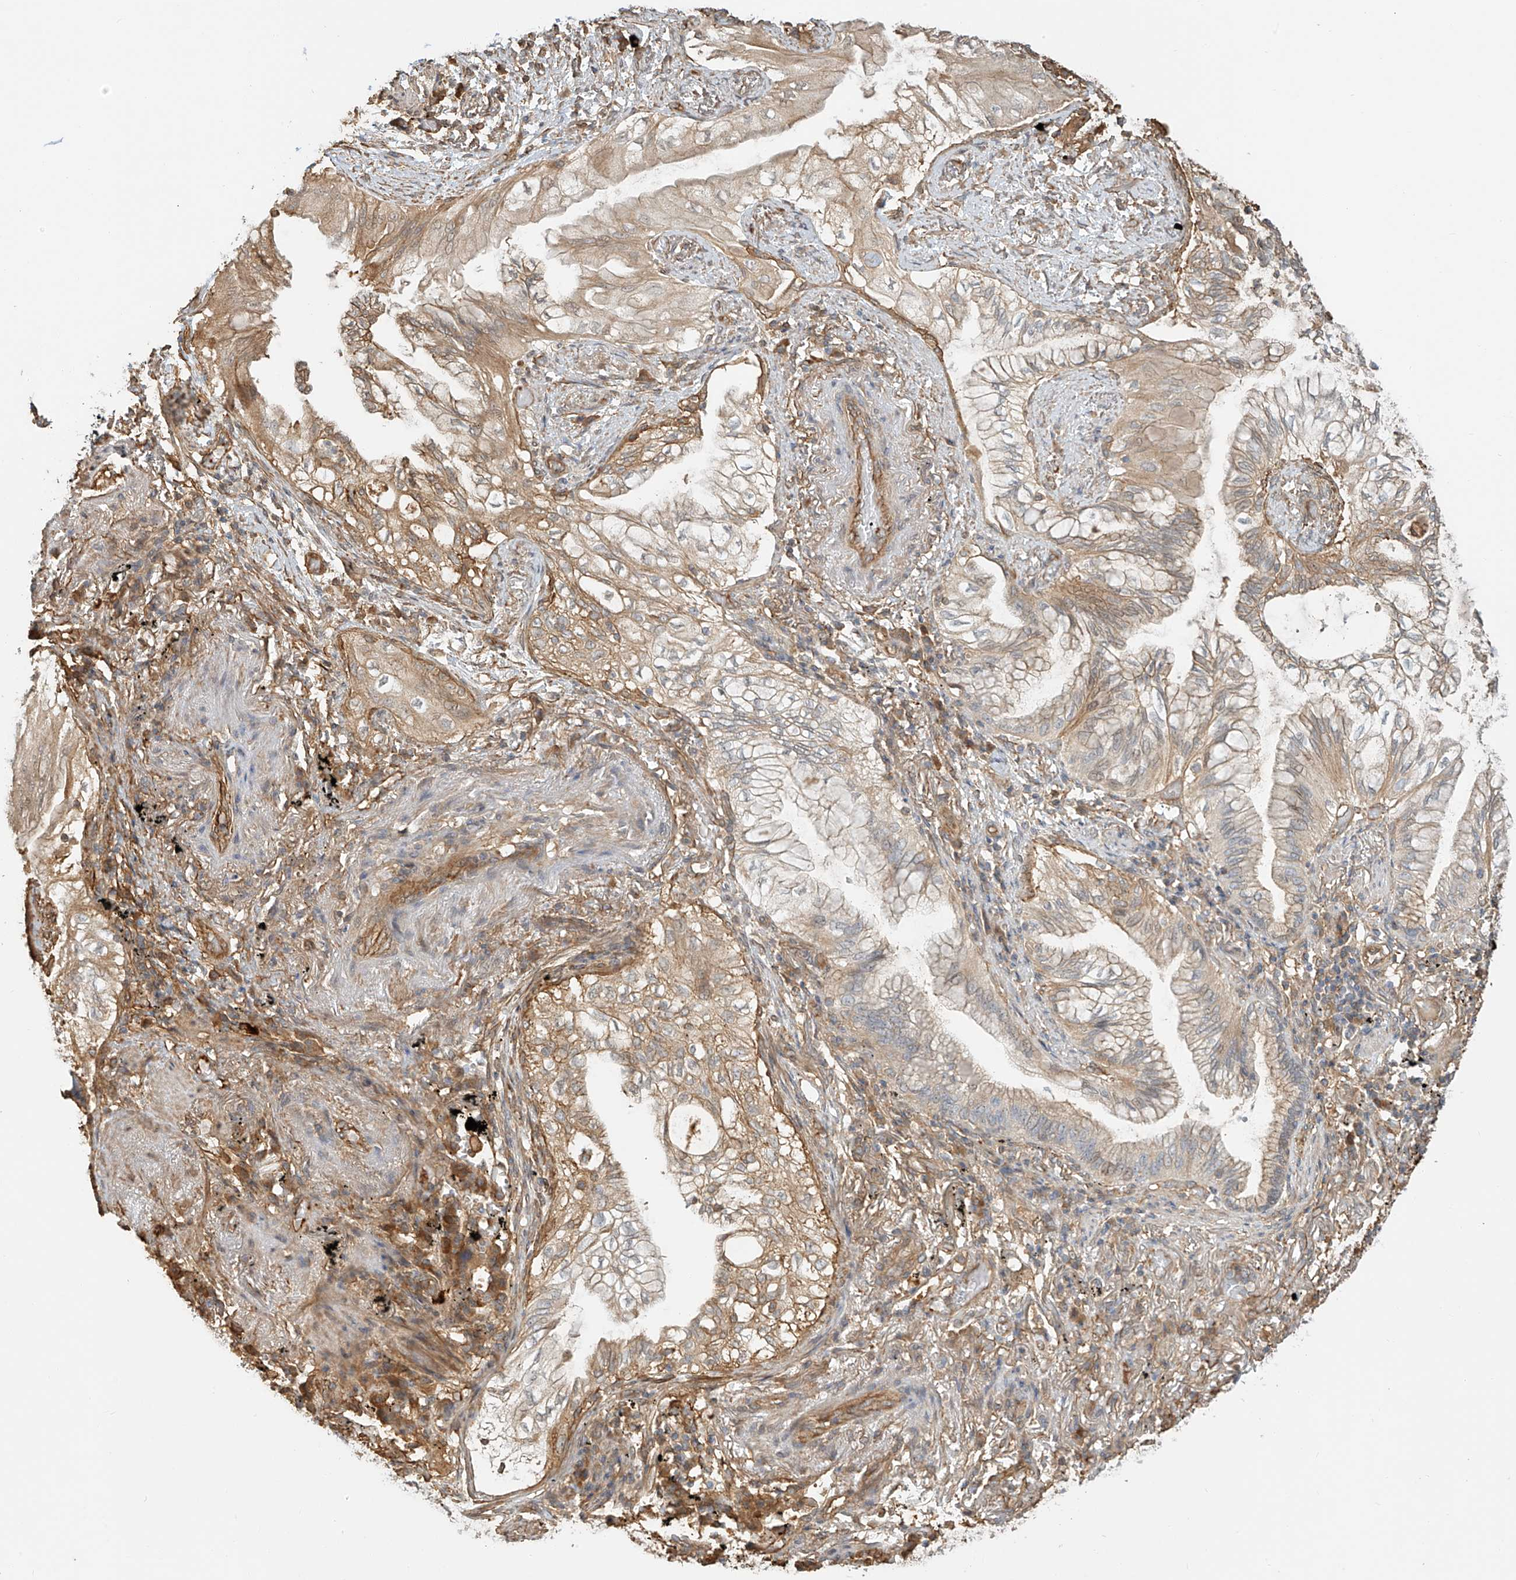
{"staining": {"intensity": "moderate", "quantity": "25%-75%", "location": "cytoplasmic/membranous"}, "tissue": "lung cancer", "cell_type": "Tumor cells", "image_type": "cancer", "snomed": [{"axis": "morphology", "description": "Adenocarcinoma, NOS"}, {"axis": "topography", "description": "Lung"}], "caption": "Immunohistochemical staining of lung adenocarcinoma demonstrates medium levels of moderate cytoplasmic/membranous protein staining in approximately 25%-75% of tumor cells. The protein of interest is shown in brown color, while the nuclei are stained blue.", "gene": "CSMD3", "patient": {"sex": "female", "age": 70}}